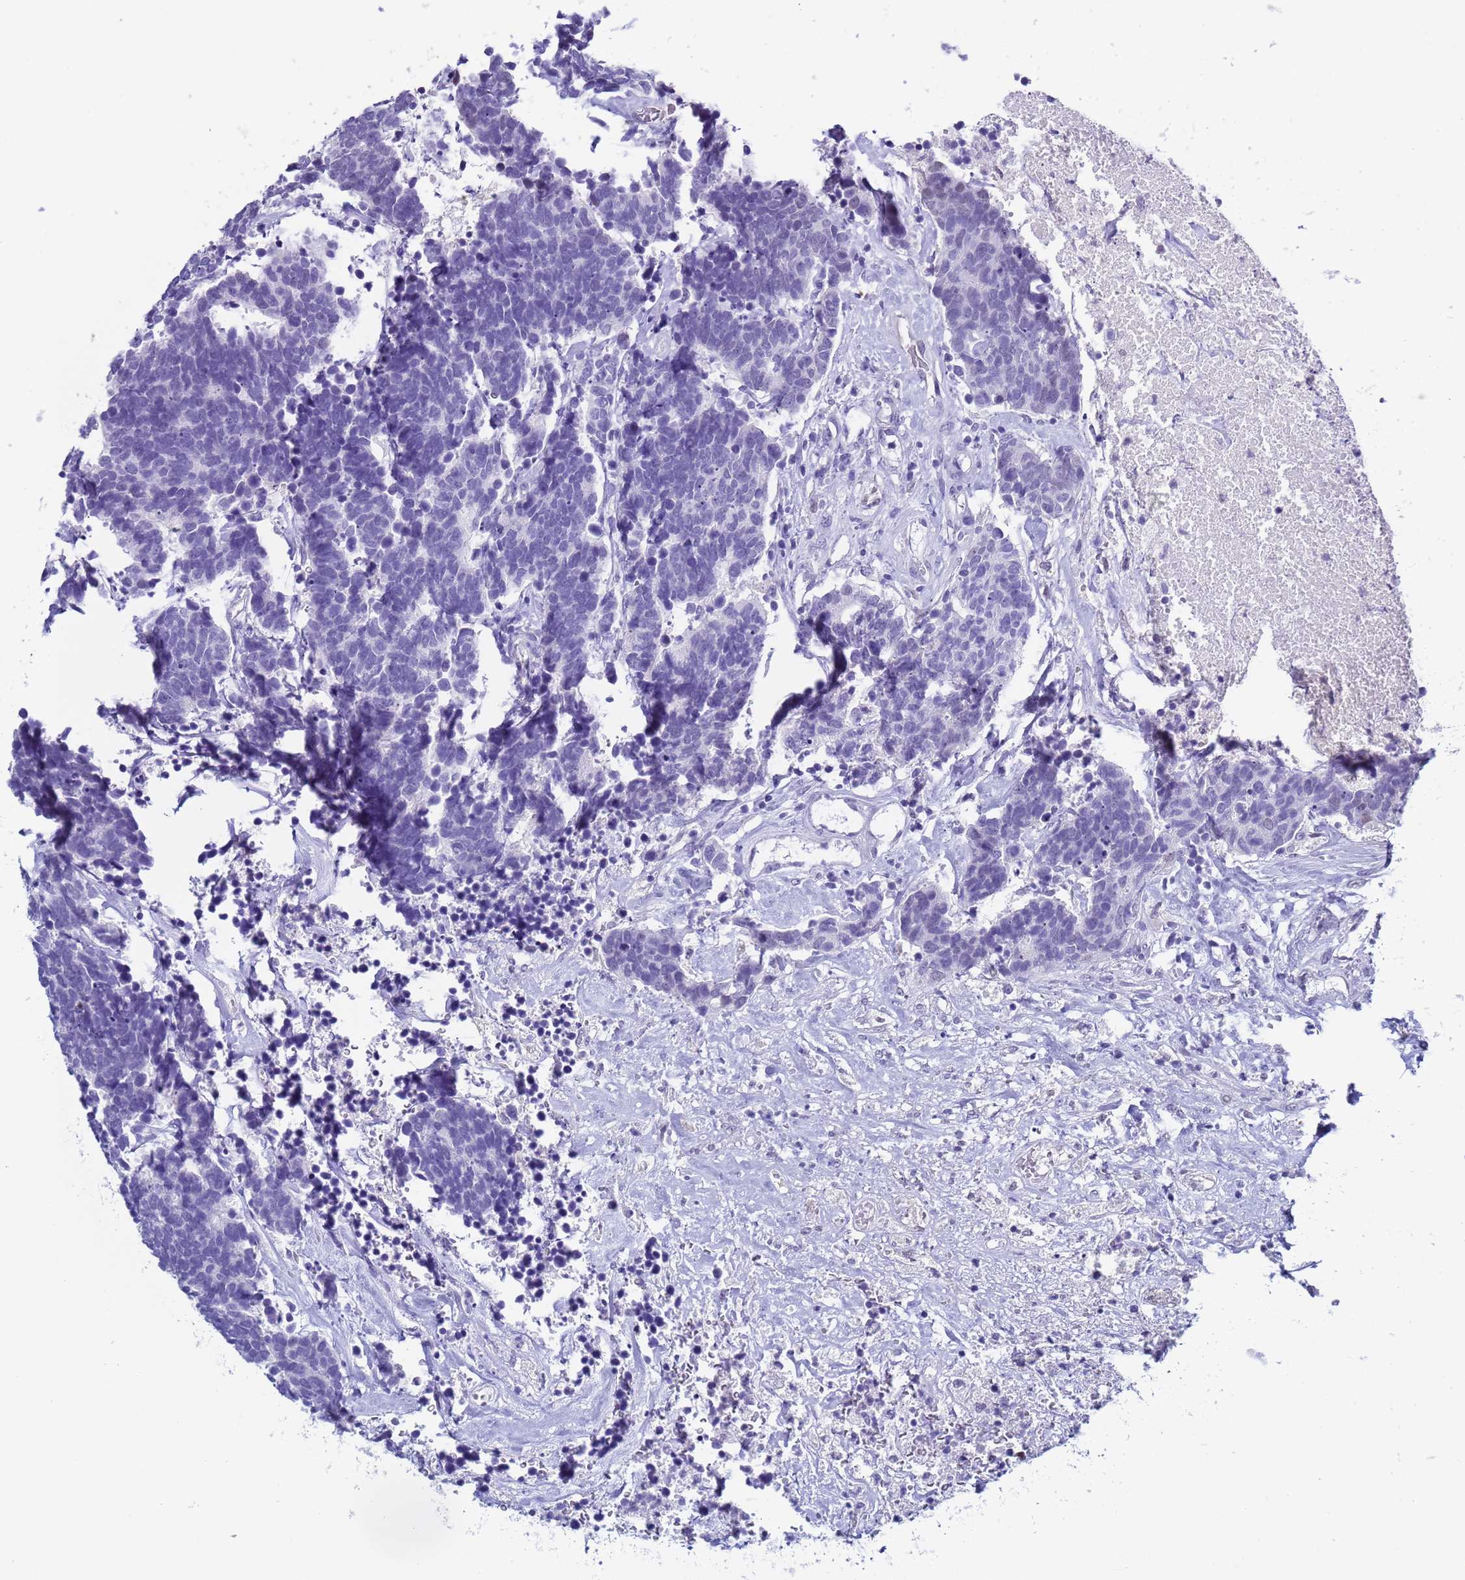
{"staining": {"intensity": "negative", "quantity": "none", "location": "none"}, "tissue": "carcinoid", "cell_type": "Tumor cells", "image_type": "cancer", "snomed": [{"axis": "morphology", "description": "Carcinoma, NOS"}, {"axis": "morphology", "description": "Carcinoid, malignant, NOS"}, {"axis": "topography", "description": "Urinary bladder"}], "caption": "Immunohistochemistry (IHC) of carcinoma exhibits no positivity in tumor cells.", "gene": "CTRC", "patient": {"sex": "male", "age": 57}}